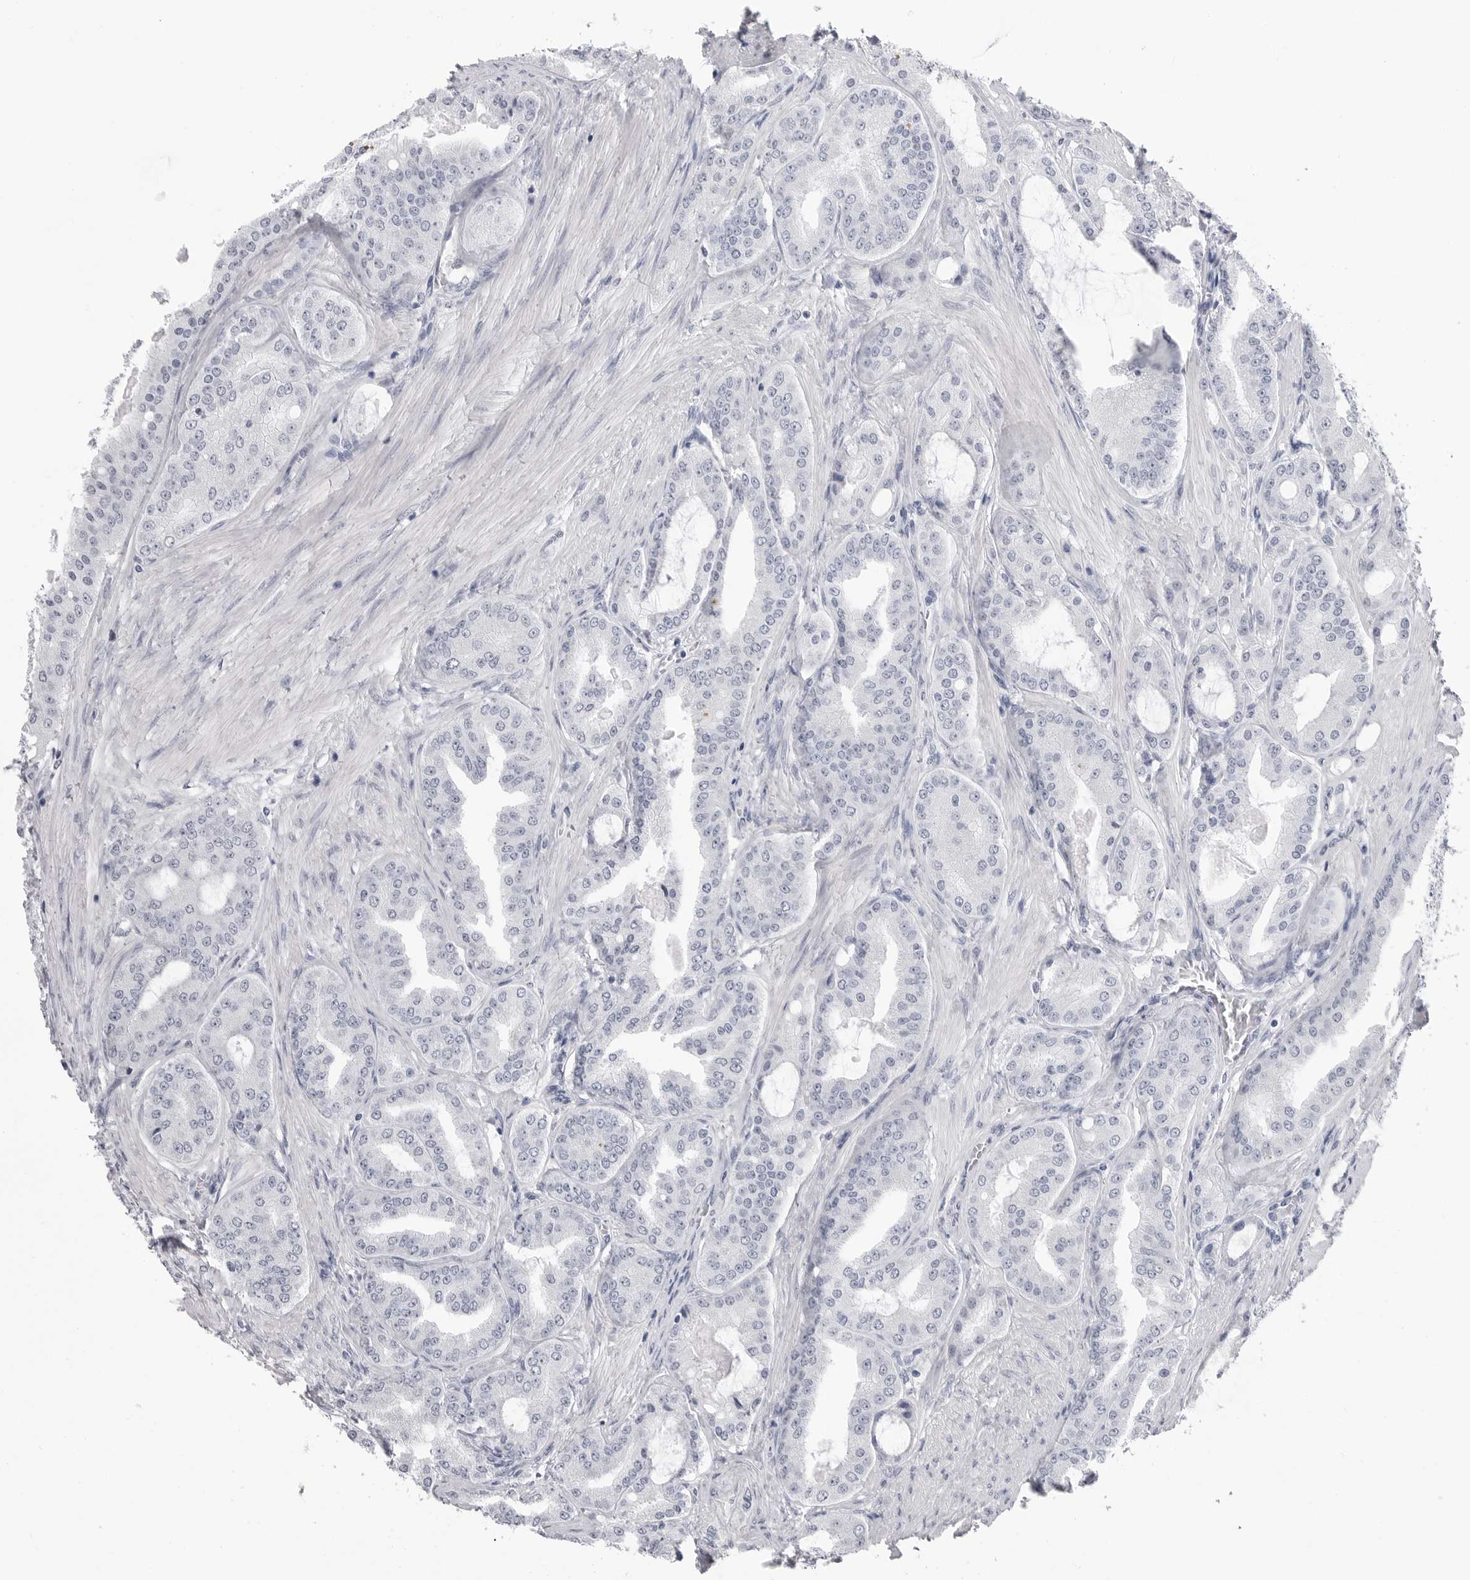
{"staining": {"intensity": "negative", "quantity": "none", "location": "none"}, "tissue": "prostate cancer", "cell_type": "Tumor cells", "image_type": "cancer", "snomed": [{"axis": "morphology", "description": "Adenocarcinoma, High grade"}, {"axis": "topography", "description": "Prostate"}], "caption": "High-grade adenocarcinoma (prostate) was stained to show a protein in brown. There is no significant staining in tumor cells.", "gene": "PGA3", "patient": {"sex": "male", "age": 60}}